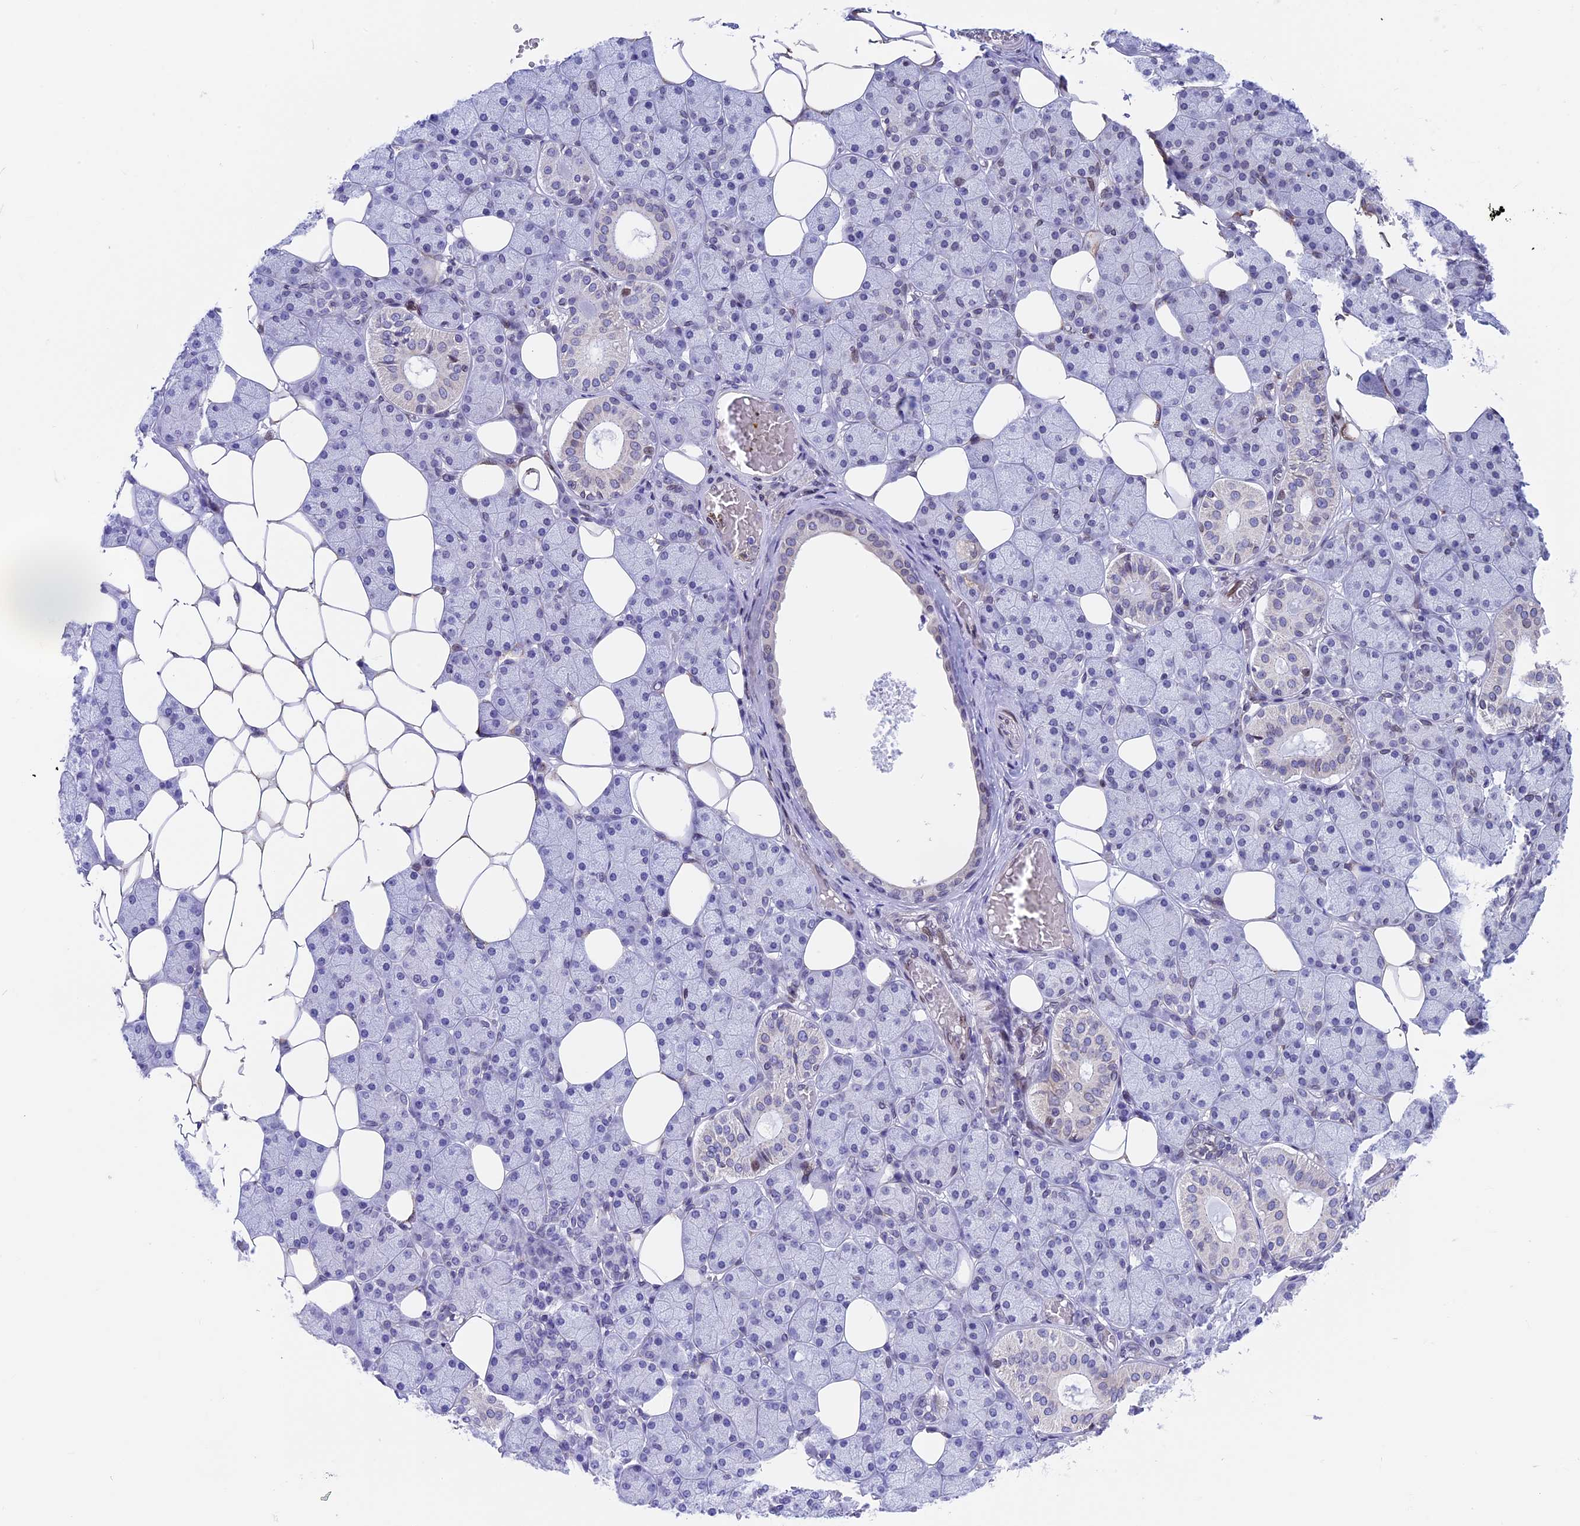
{"staining": {"intensity": "negative", "quantity": "none", "location": "none"}, "tissue": "salivary gland", "cell_type": "Glandular cells", "image_type": "normal", "snomed": [{"axis": "morphology", "description": "Normal tissue, NOS"}, {"axis": "topography", "description": "Salivary gland"}], "caption": "Immunohistochemical staining of unremarkable human salivary gland reveals no significant expression in glandular cells.", "gene": "PTCHD4", "patient": {"sex": "female", "age": 33}}